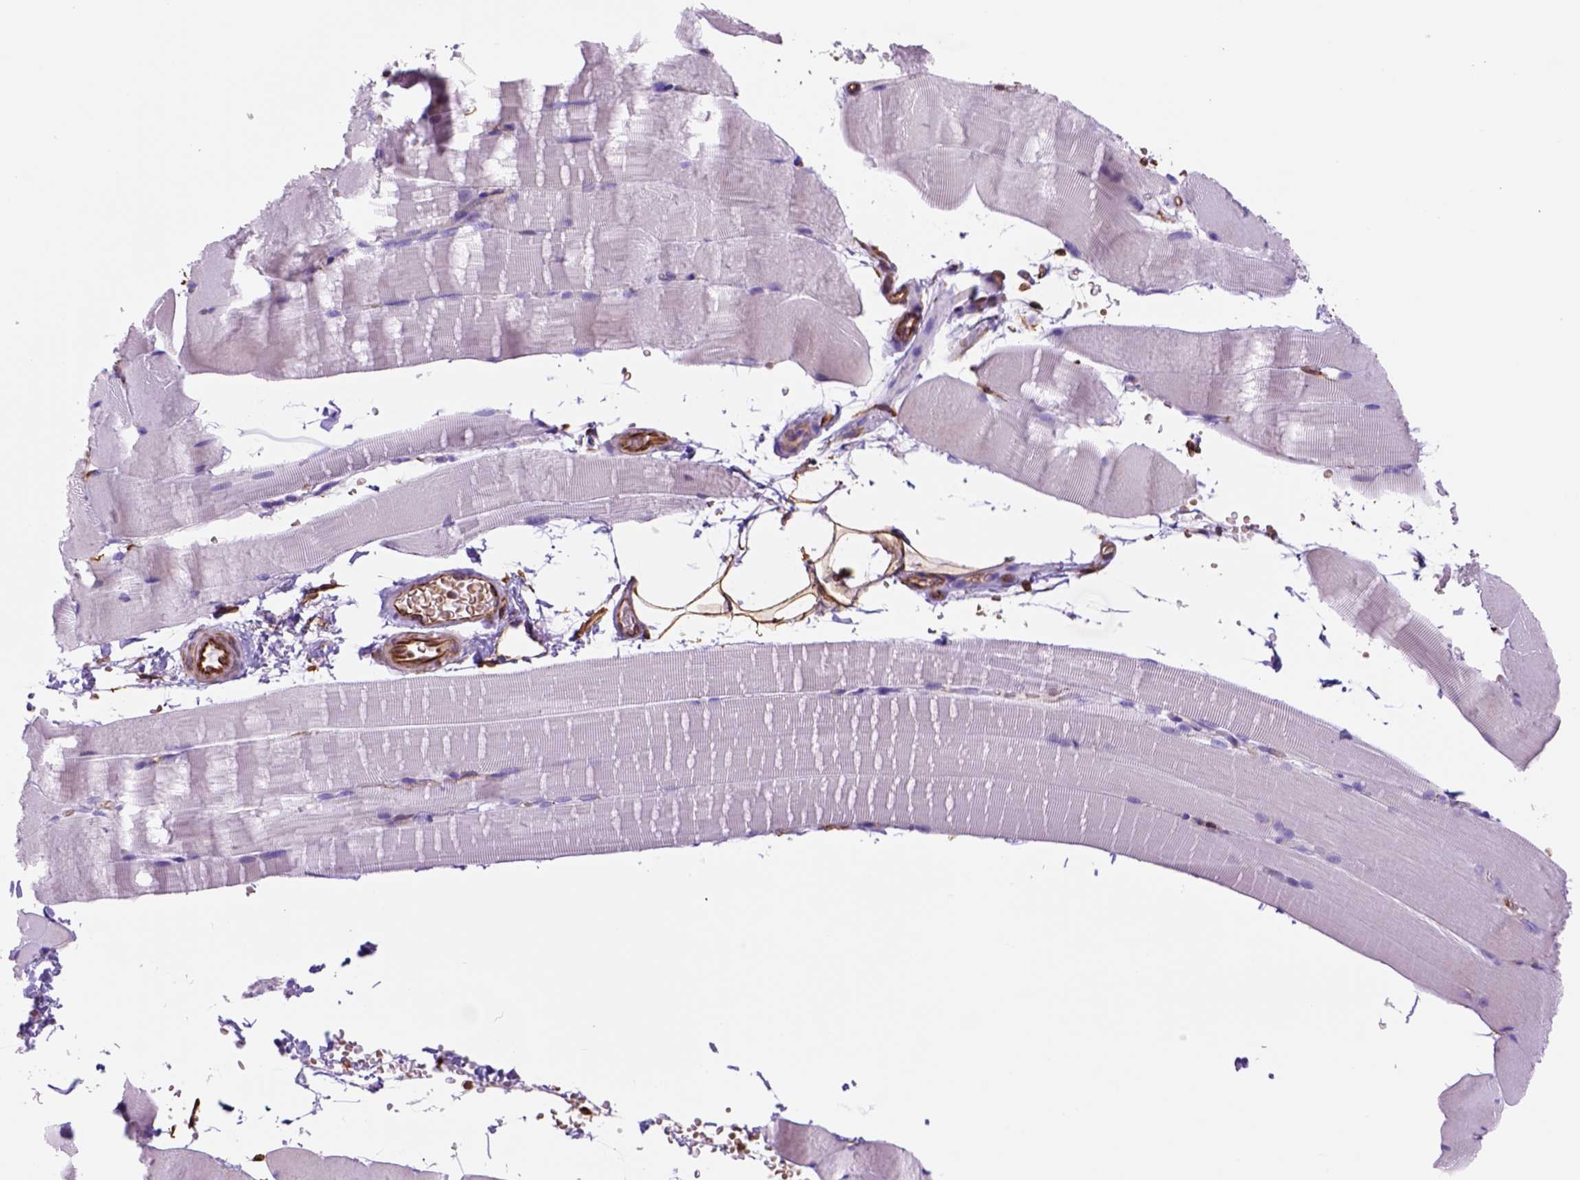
{"staining": {"intensity": "negative", "quantity": "none", "location": "none"}, "tissue": "skeletal muscle", "cell_type": "Myocytes", "image_type": "normal", "snomed": [{"axis": "morphology", "description": "Normal tissue, NOS"}, {"axis": "topography", "description": "Skeletal muscle"}], "caption": "An IHC micrograph of benign skeletal muscle is shown. There is no staining in myocytes of skeletal muscle. (IHC, brightfield microscopy, high magnification).", "gene": "ZZZ3", "patient": {"sex": "female", "age": 37}}